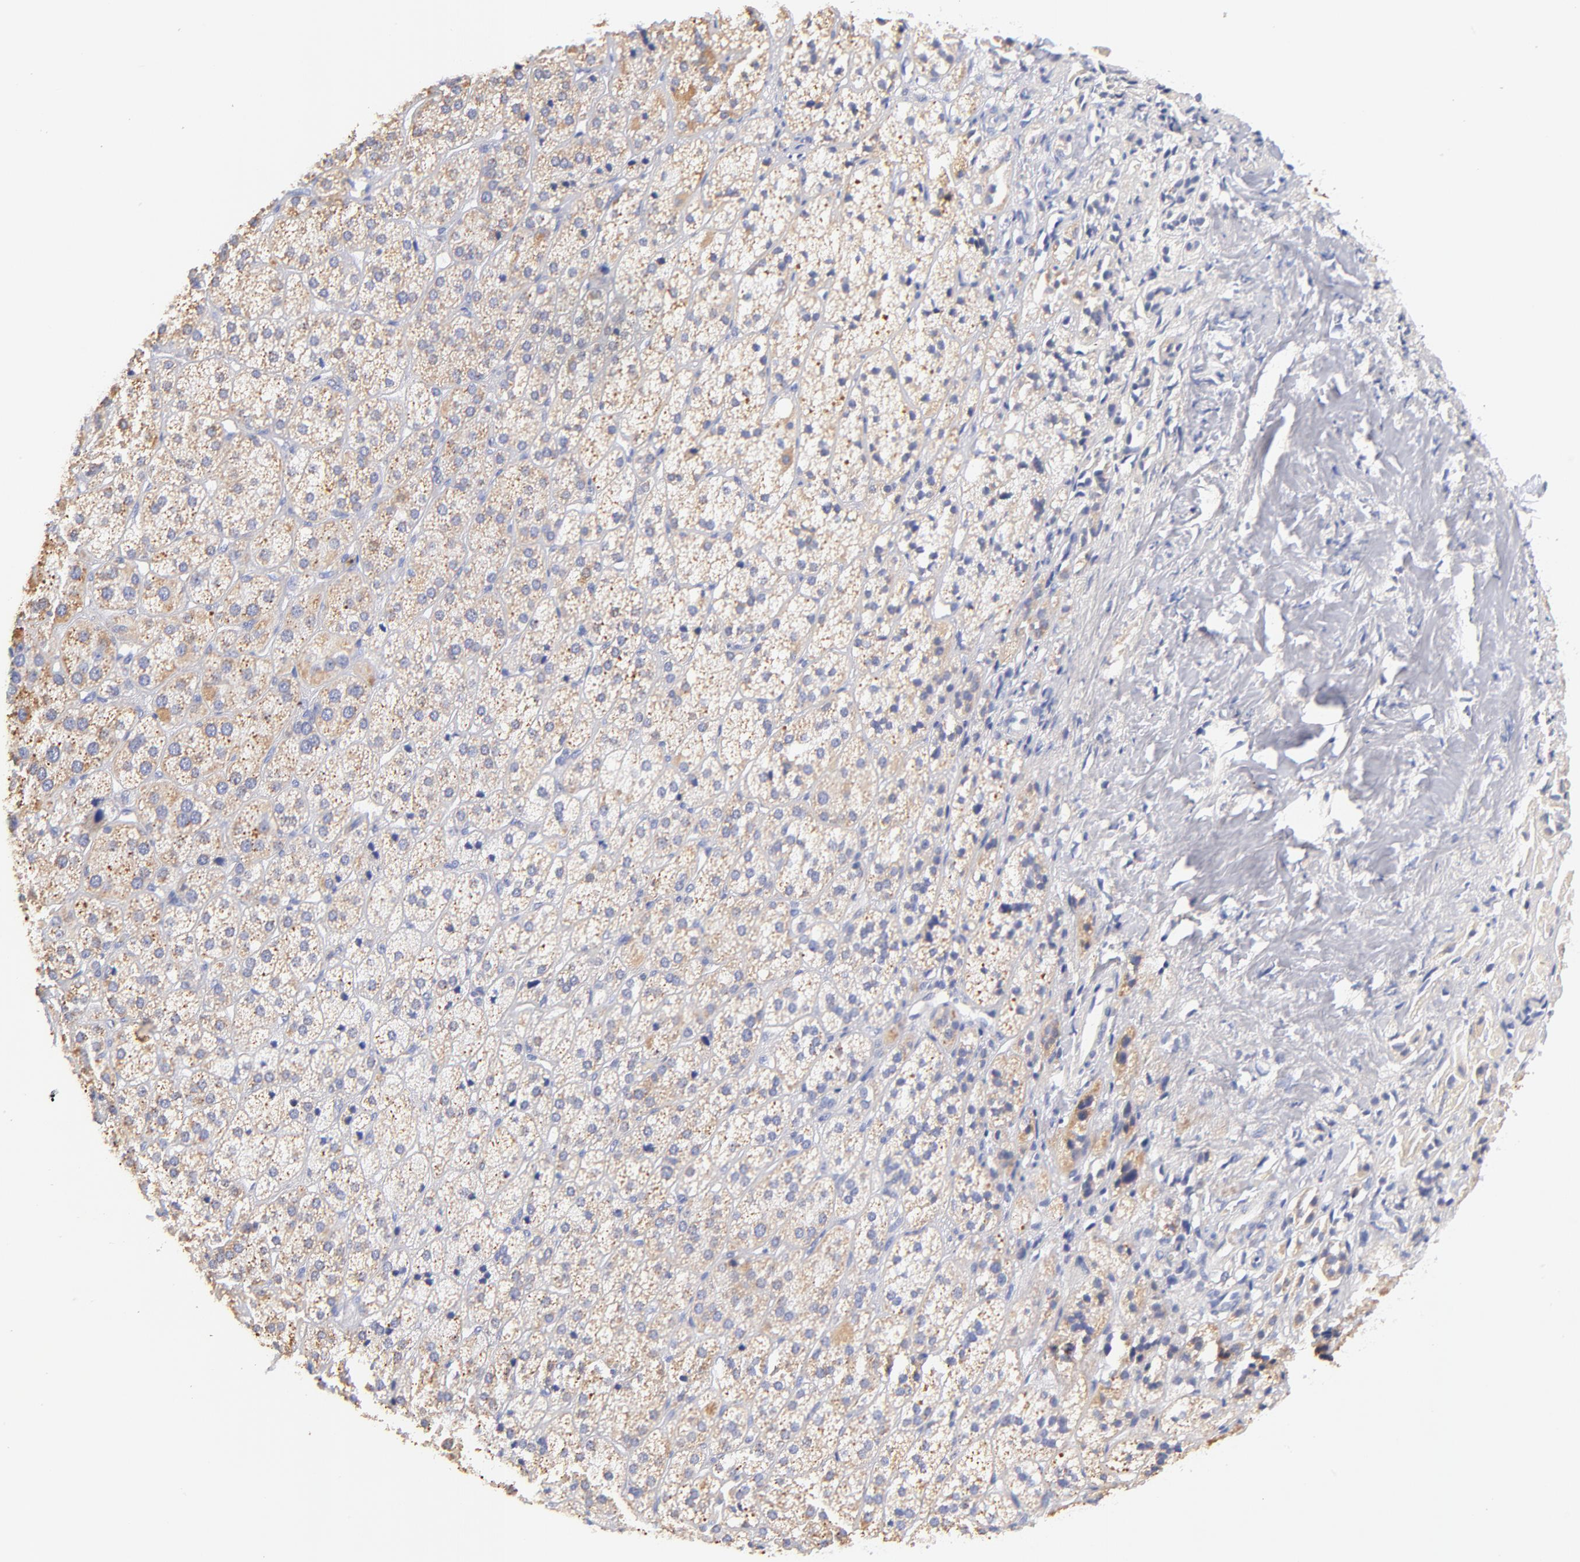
{"staining": {"intensity": "weak", "quantity": ">75%", "location": "cytoplasmic/membranous"}, "tissue": "adrenal gland", "cell_type": "Glandular cells", "image_type": "normal", "snomed": [{"axis": "morphology", "description": "Normal tissue, NOS"}, {"axis": "topography", "description": "Adrenal gland"}], "caption": "Adrenal gland was stained to show a protein in brown. There is low levels of weak cytoplasmic/membranous positivity in about >75% of glandular cells. (Brightfield microscopy of DAB IHC at high magnification).", "gene": "IGLV7", "patient": {"sex": "female", "age": 71}}